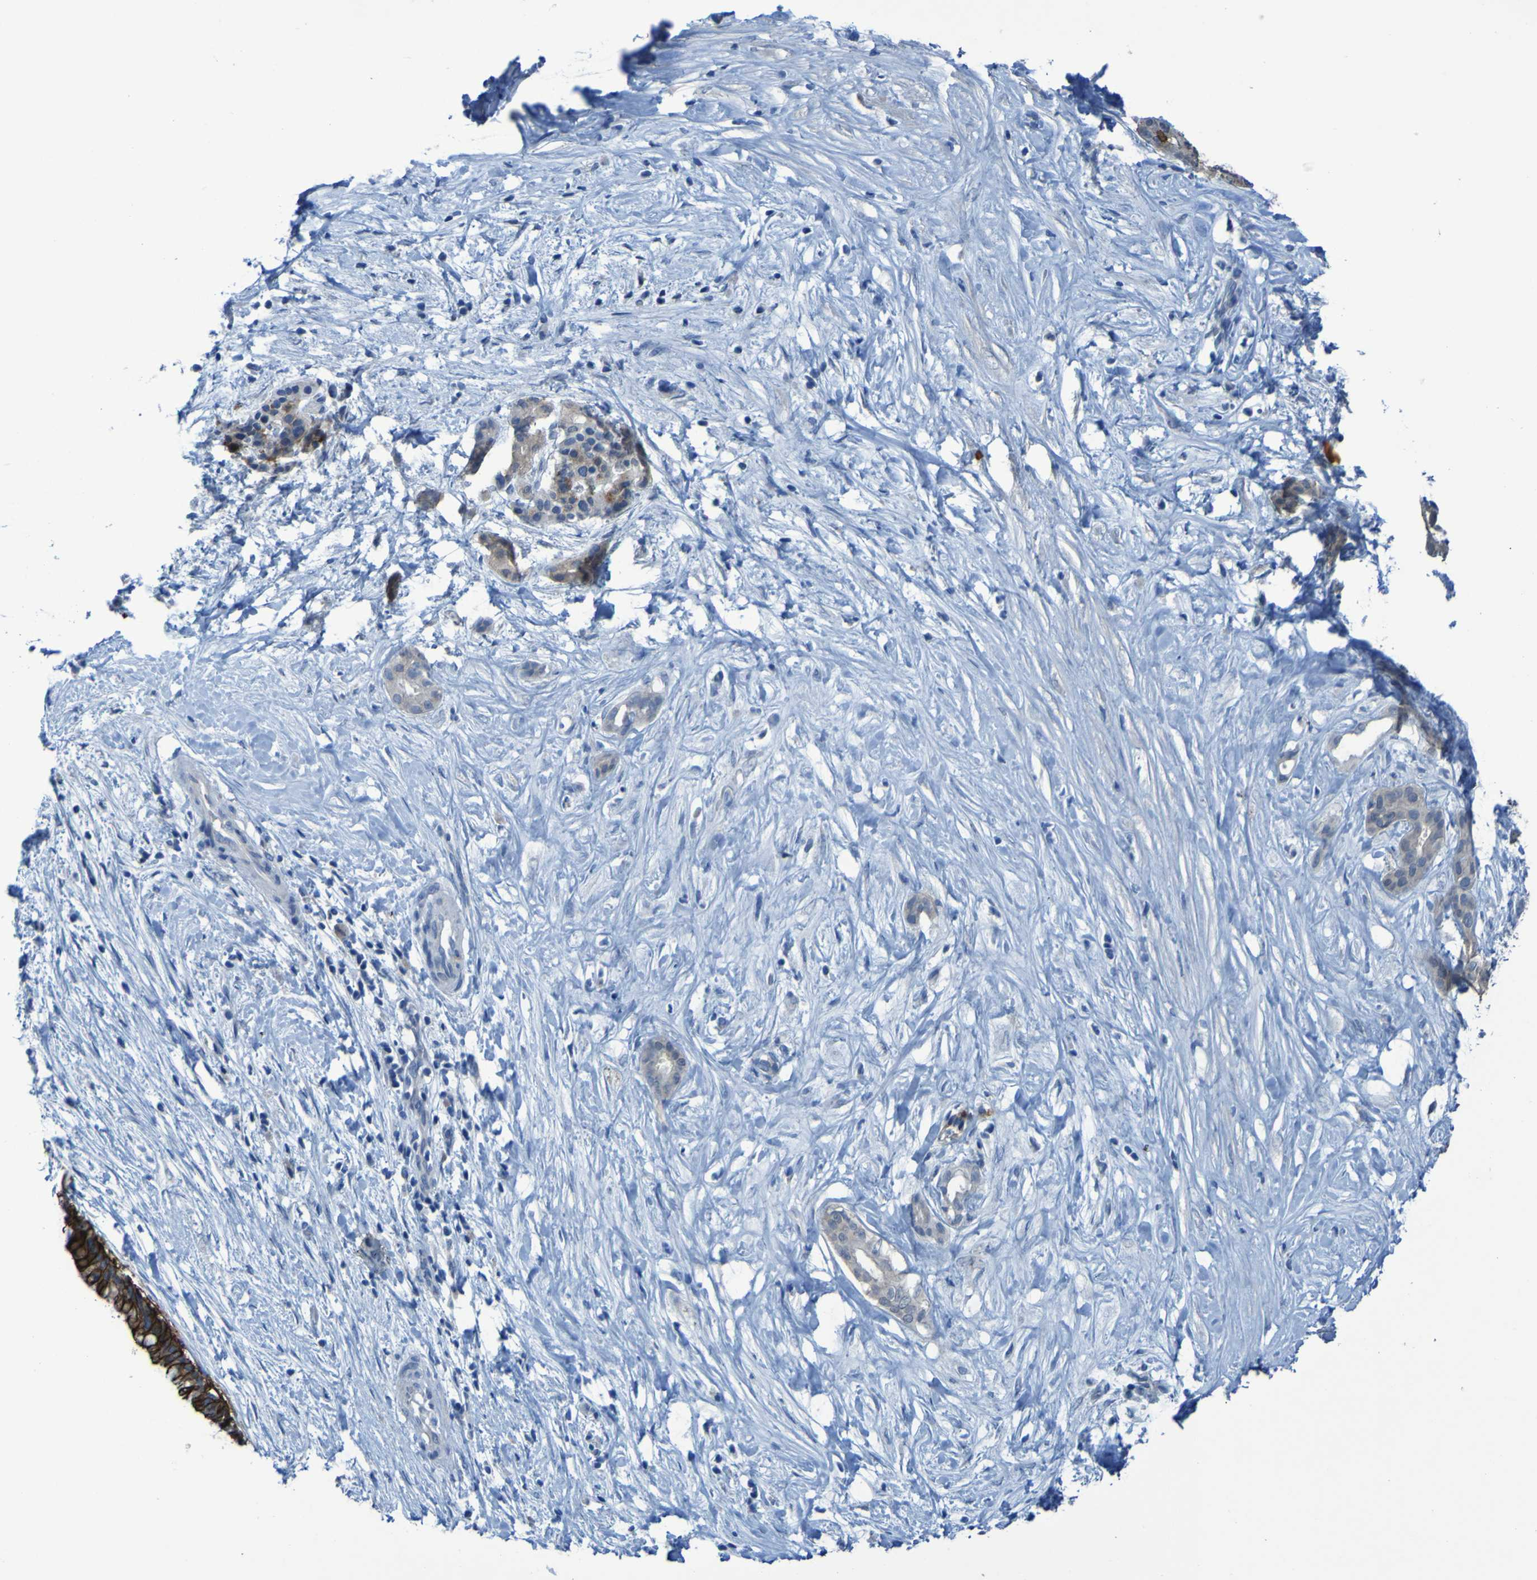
{"staining": {"intensity": "weak", "quantity": "25%-75%", "location": "cytoplasmic/membranous"}, "tissue": "pancreatic cancer", "cell_type": "Tumor cells", "image_type": "cancer", "snomed": [{"axis": "morphology", "description": "Adenocarcinoma, NOS"}, {"axis": "topography", "description": "Pancreas"}], "caption": "About 25%-75% of tumor cells in human adenocarcinoma (pancreatic) display weak cytoplasmic/membranous protein positivity as visualized by brown immunohistochemical staining.", "gene": "CLDN18", "patient": {"sex": "male", "age": 41}}